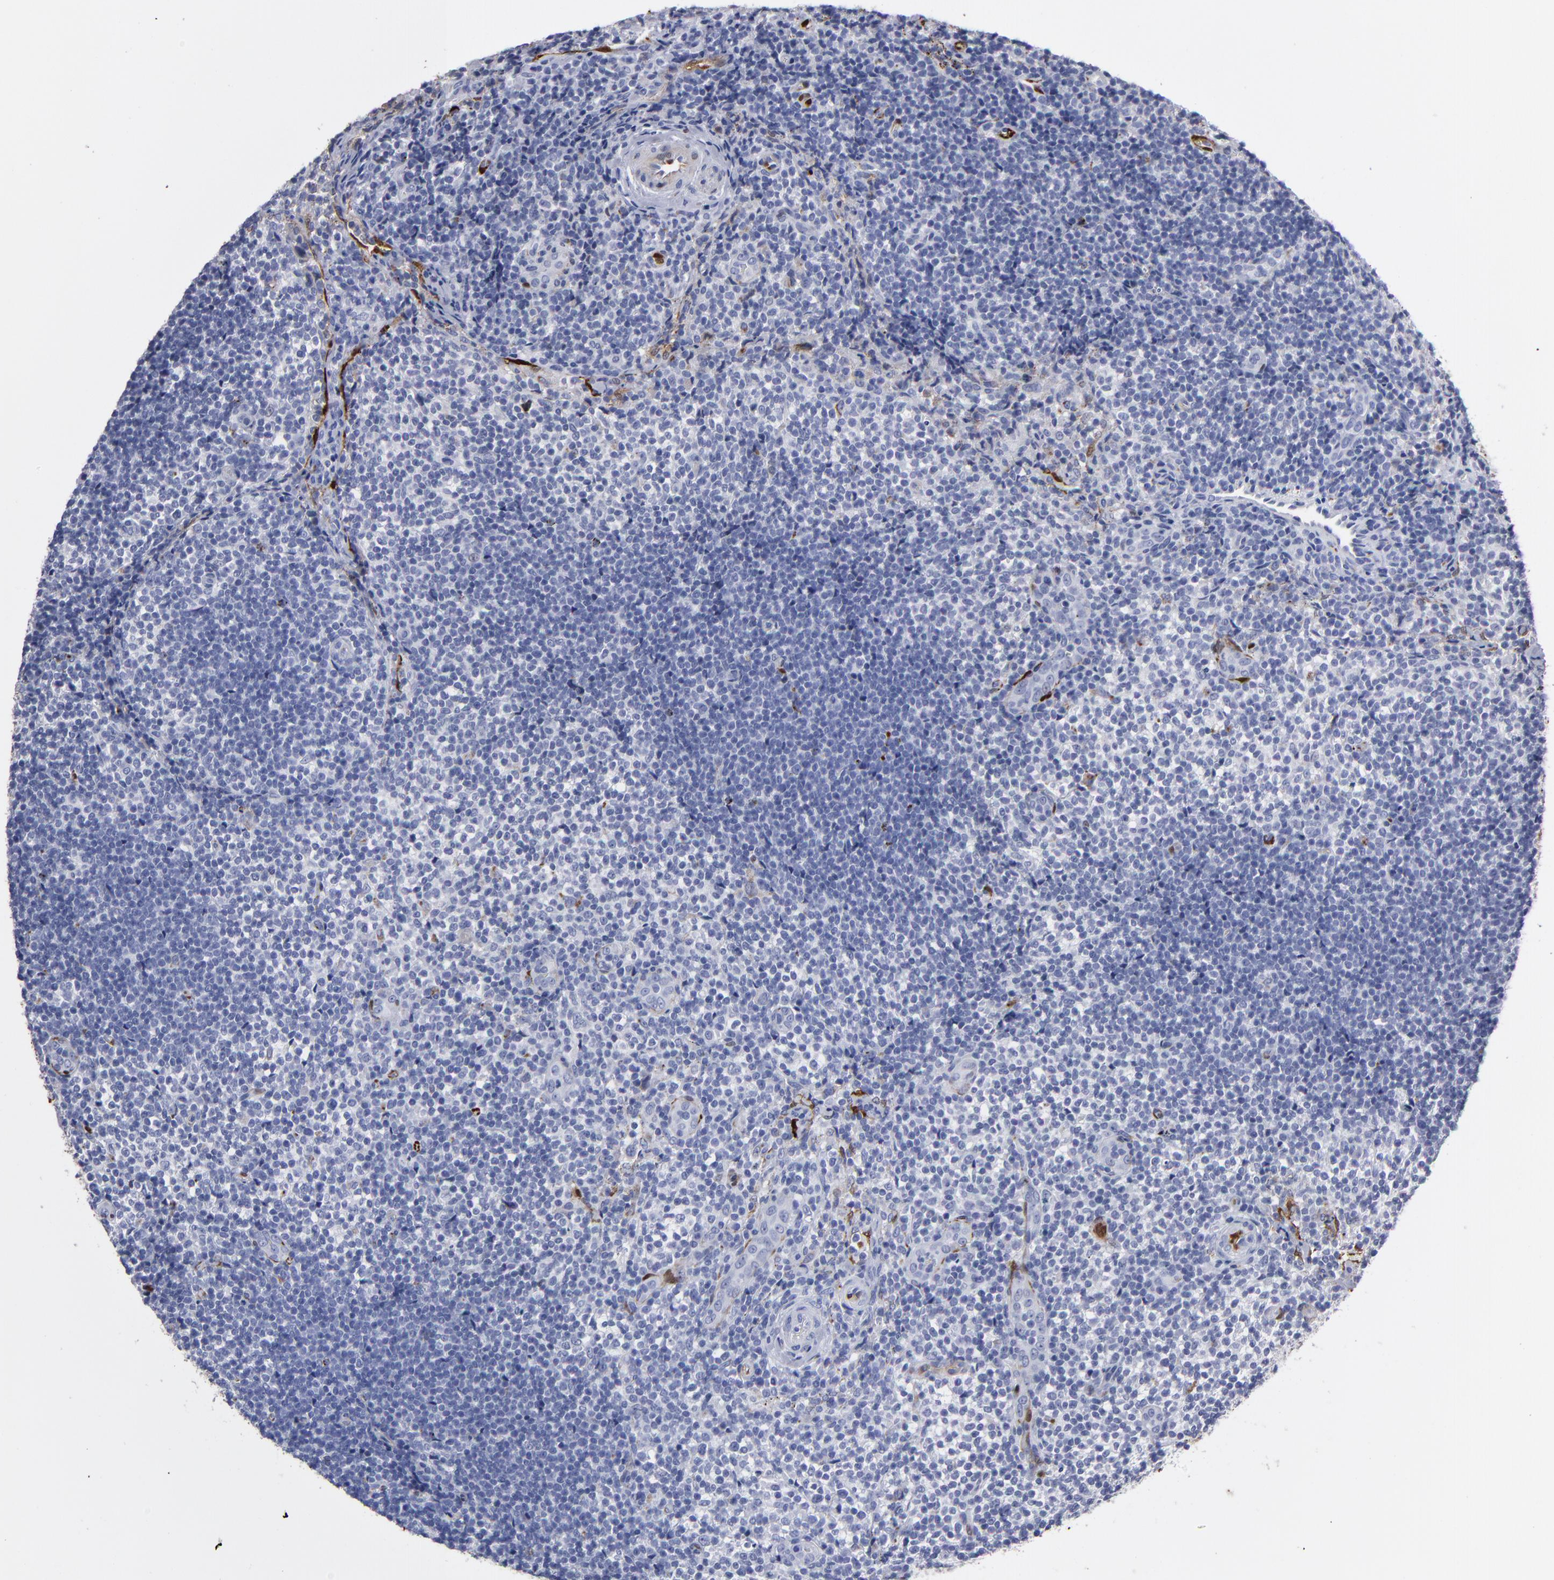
{"staining": {"intensity": "negative", "quantity": "none", "location": "none"}, "tissue": "lymphoma", "cell_type": "Tumor cells", "image_type": "cancer", "snomed": [{"axis": "morphology", "description": "Malignant lymphoma, non-Hodgkin's type, Low grade"}, {"axis": "topography", "description": "Lymph node"}], "caption": "The histopathology image displays no staining of tumor cells in malignant lymphoma, non-Hodgkin's type (low-grade).", "gene": "FABP4", "patient": {"sex": "female", "age": 76}}